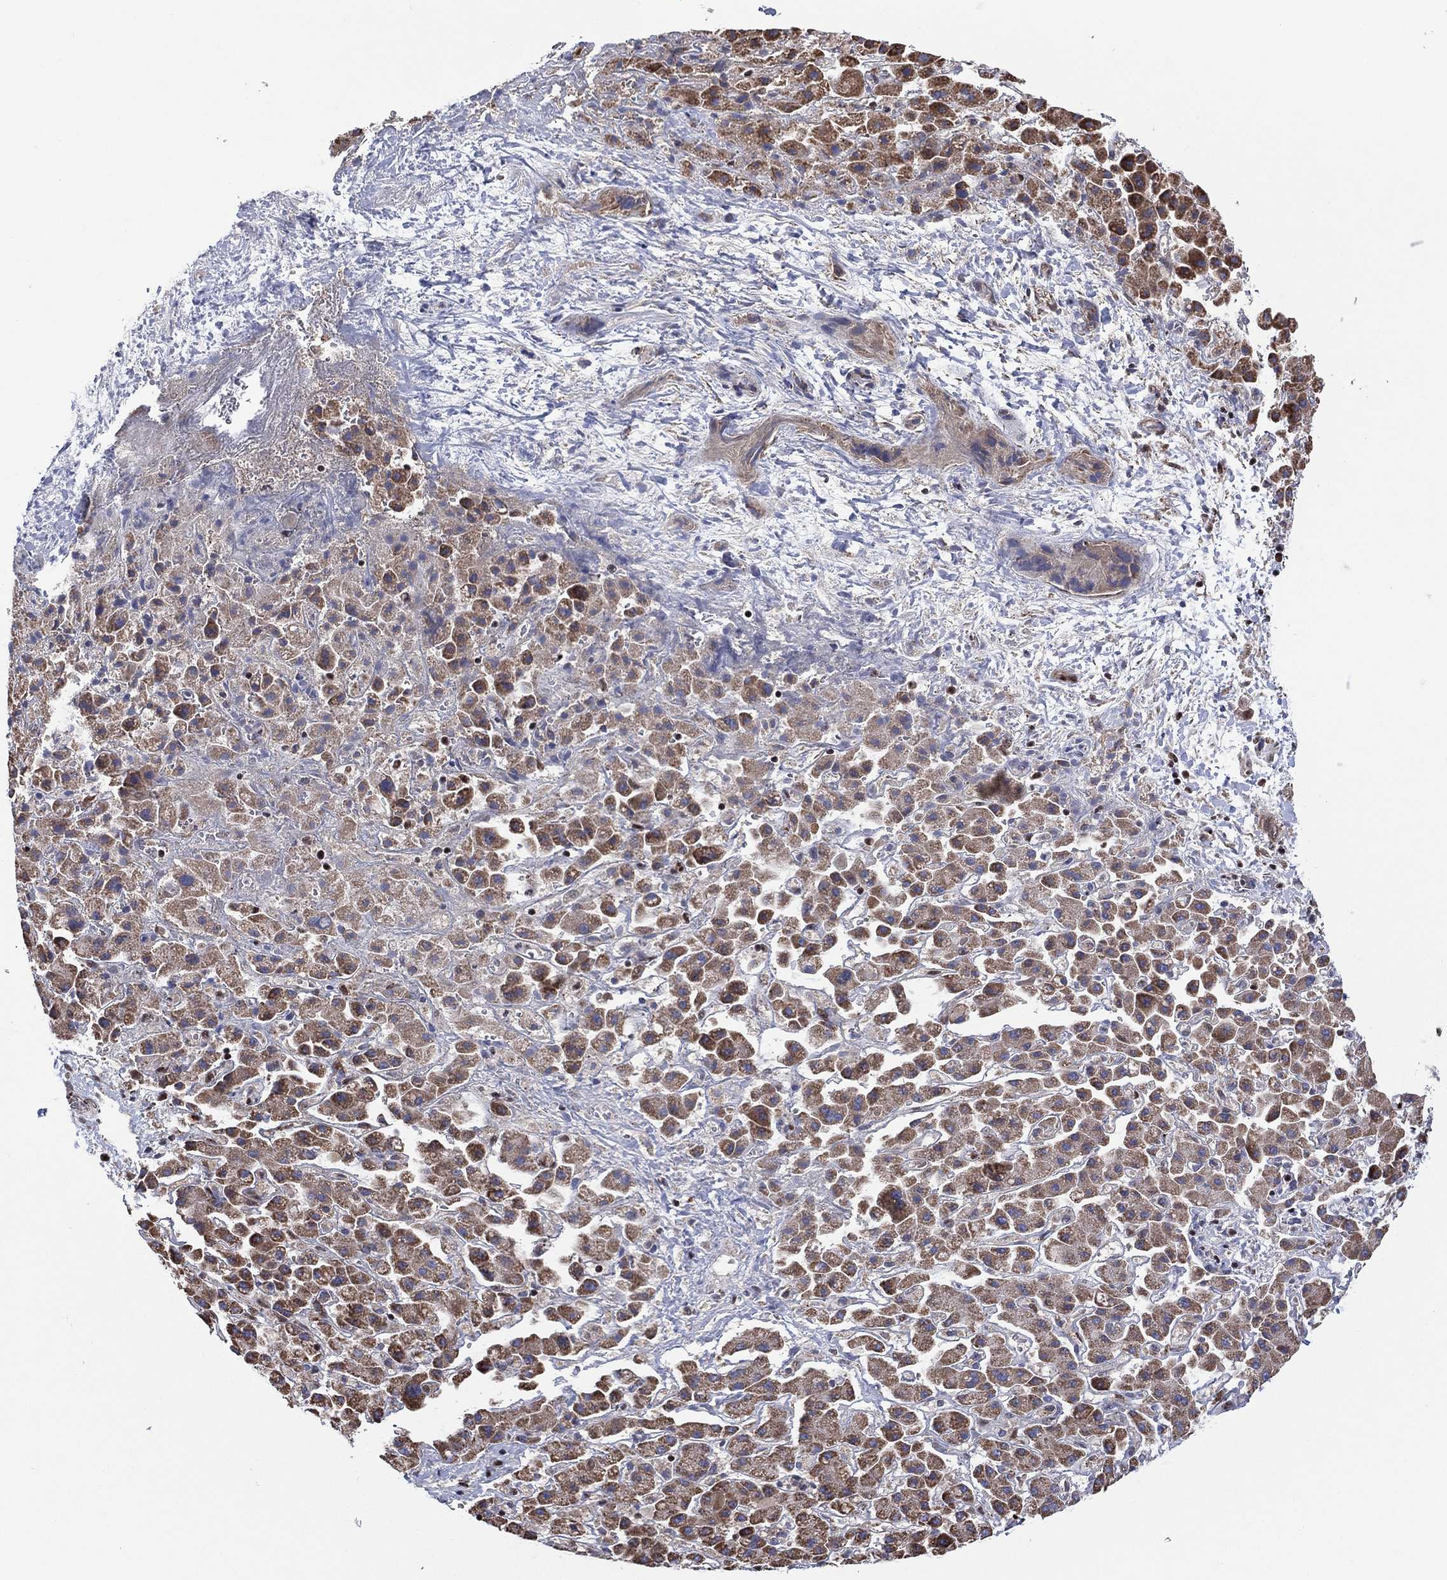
{"staining": {"intensity": "weak", "quantity": "25%-75%", "location": "cytoplasmic/membranous"}, "tissue": "liver cancer", "cell_type": "Tumor cells", "image_type": "cancer", "snomed": [{"axis": "morphology", "description": "Cholangiocarcinoma"}, {"axis": "topography", "description": "Liver"}], "caption": "Immunohistochemistry (IHC) of human cholangiocarcinoma (liver) exhibits low levels of weak cytoplasmic/membranous staining in approximately 25%-75% of tumor cells.", "gene": "PIDD1", "patient": {"sex": "female", "age": 52}}